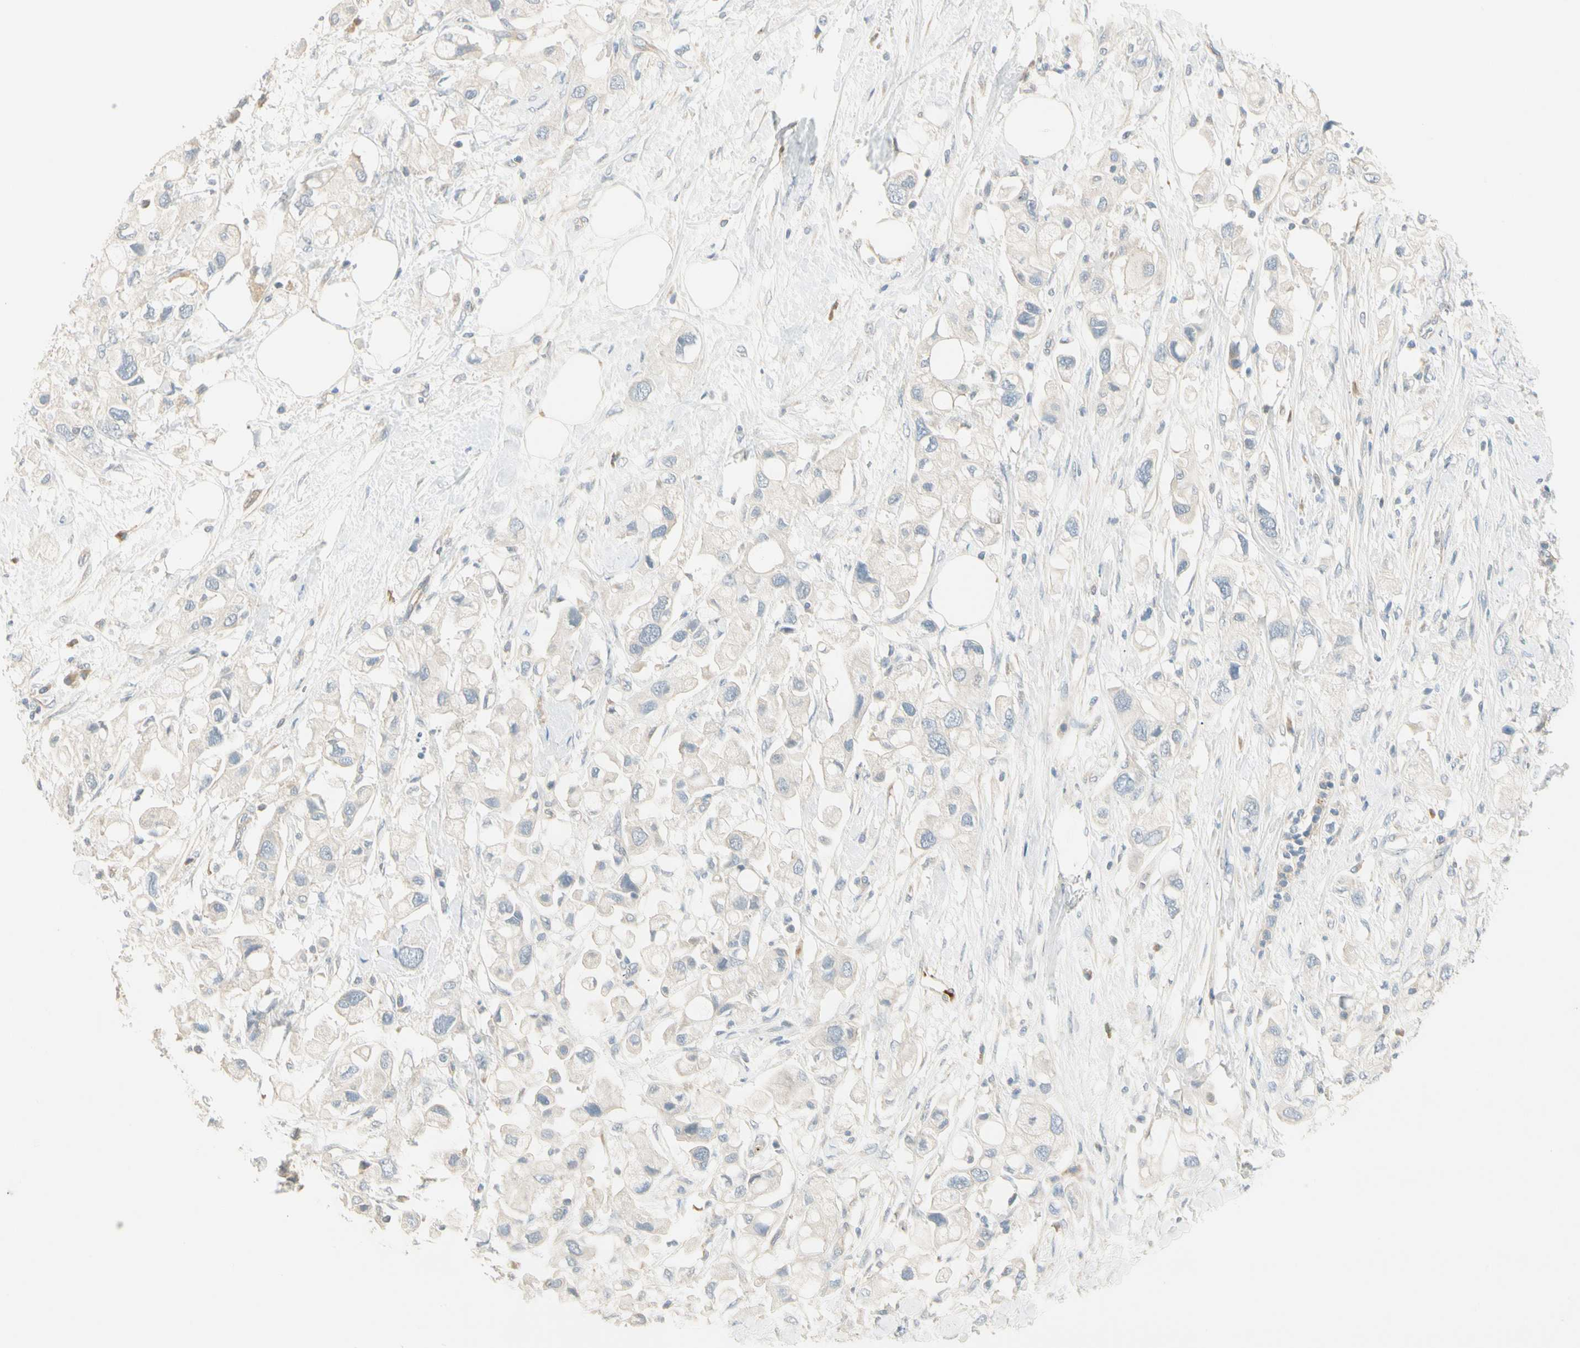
{"staining": {"intensity": "negative", "quantity": "none", "location": "none"}, "tissue": "pancreatic cancer", "cell_type": "Tumor cells", "image_type": "cancer", "snomed": [{"axis": "morphology", "description": "Adenocarcinoma, NOS"}, {"axis": "topography", "description": "Pancreas"}], "caption": "Adenocarcinoma (pancreatic) was stained to show a protein in brown. There is no significant staining in tumor cells.", "gene": "ADGRA3", "patient": {"sex": "female", "age": 56}}